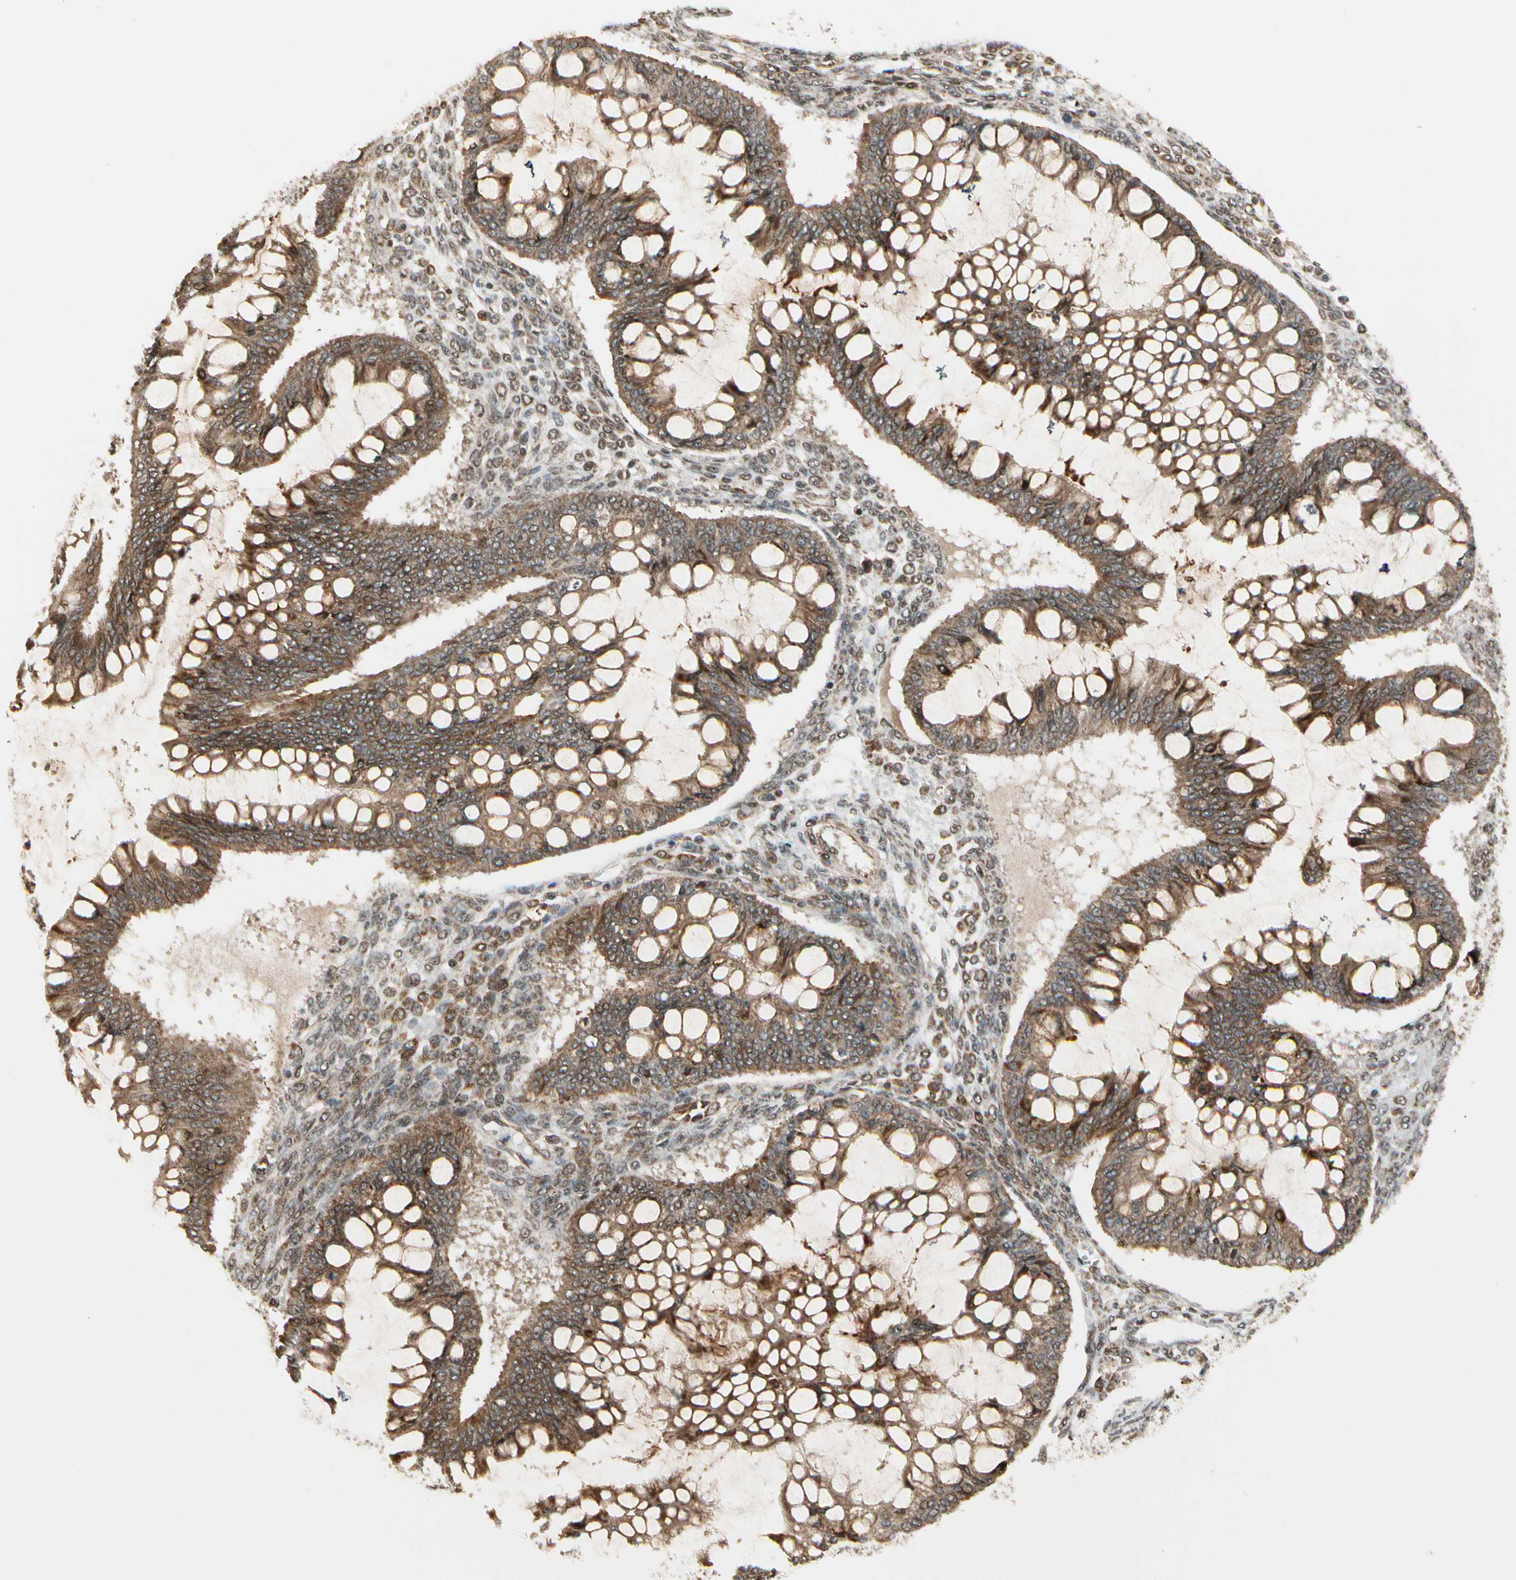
{"staining": {"intensity": "moderate", "quantity": ">75%", "location": "cytoplasmic/membranous"}, "tissue": "ovarian cancer", "cell_type": "Tumor cells", "image_type": "cancer", "snomed": [{"axis": "morphology", "description": "Cystadenocarcinoma, mucinous, NOS"}, {"axis": "topography", "description": "Ovary"}], "caption": "Immunohistochemical staining of human ovarian mucinous cystadenocarcinoma demonstrates medium levels of moderate cytoplasmic/membranous protein staining in about >75% of tumor cells. Using DAB (3,3'-diaminobenzidine) (brown) and hematoxylin (blue) stains, captured at high magnification using brightfield microscopy.", "gene": "GLUL", "patient": {"sex": "female", "age": 73}}